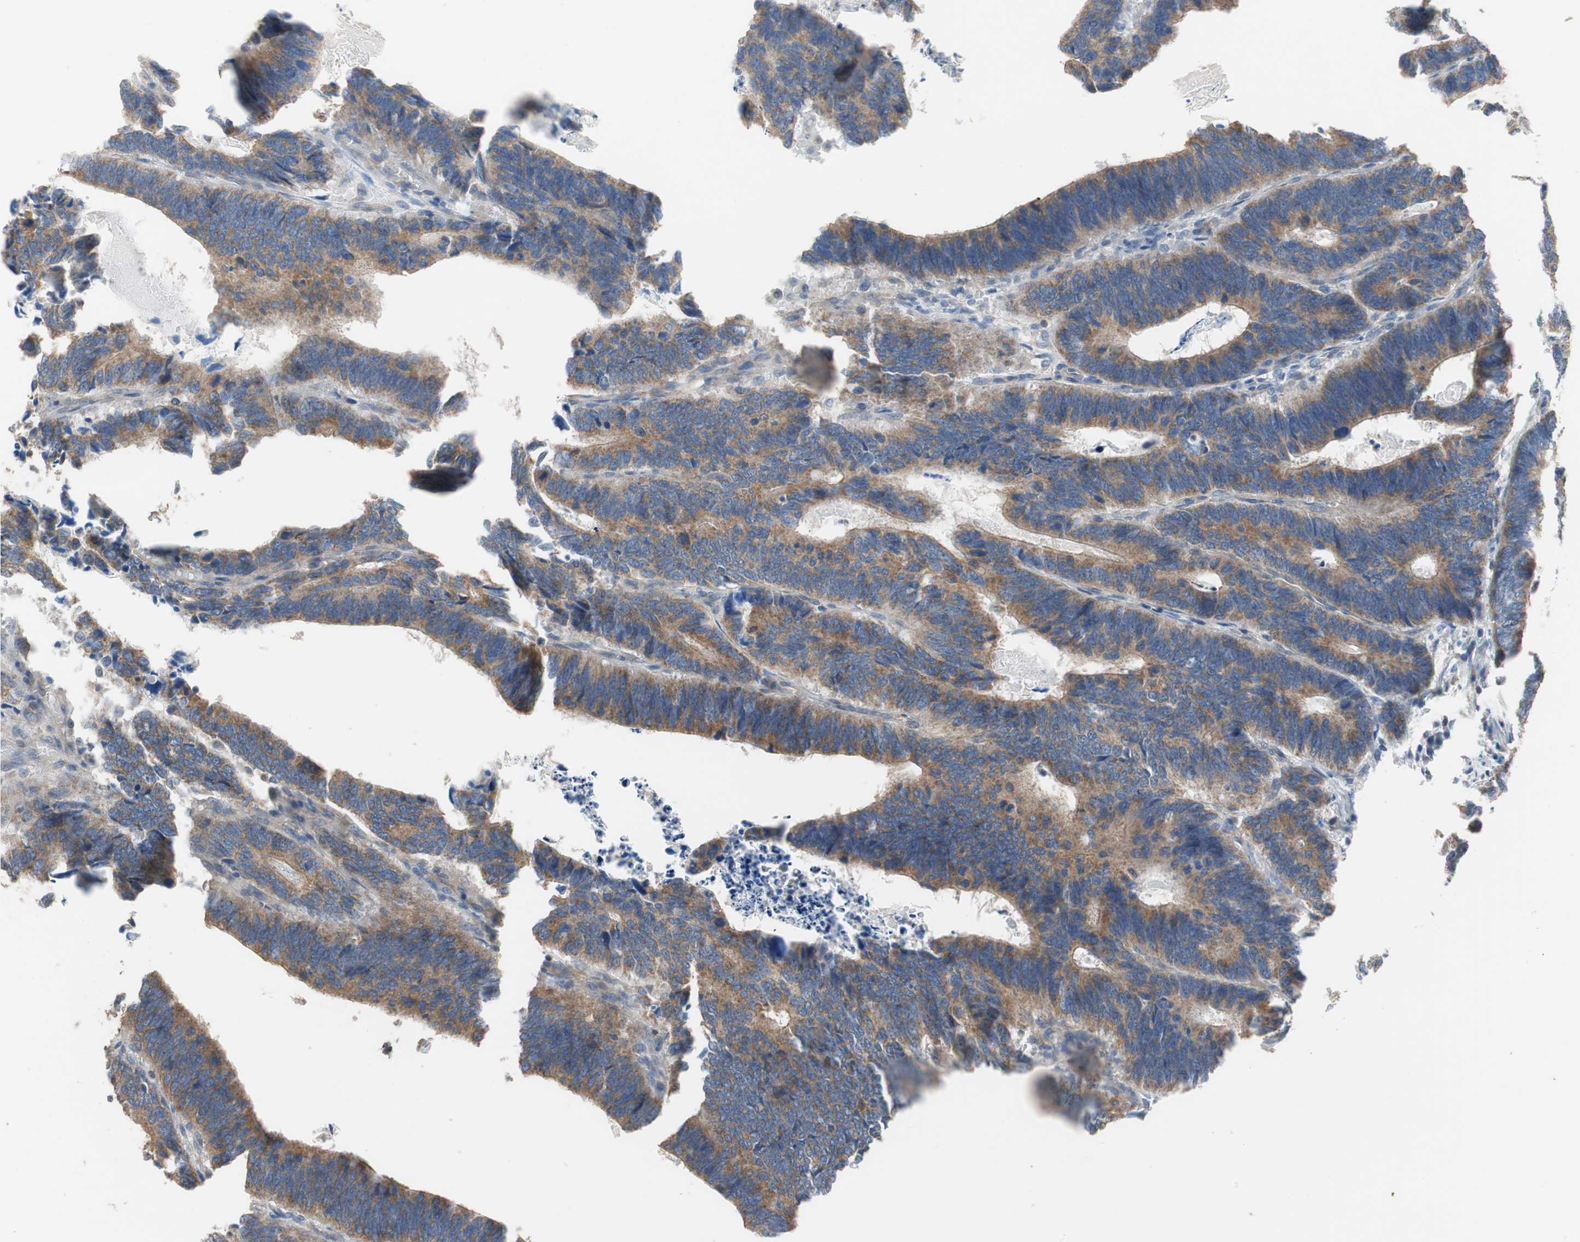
{"staining": {"intensity": "moderate", "quantity": ">75%", "location": "cytoplasmic/membranous"}, "tissue": "colorectal cancer", "cell_type": "Tumor cells", "image_type": "cancer", "snomed": [{"axis": "morphology", "description": "Adenocarcinoma, NOS"}, {"axis": "topography", "description": "Colon"}], "caption": "Approximately >75% of tumor cells in colorectal cancer (adenocarcinoma) exhibit moderate cytoplasmic/membranous protein expression as visualized by brown immunohistochemical staining.", "gene": "MAP4K2", "patient": {"sex": "male", "age": 72}}